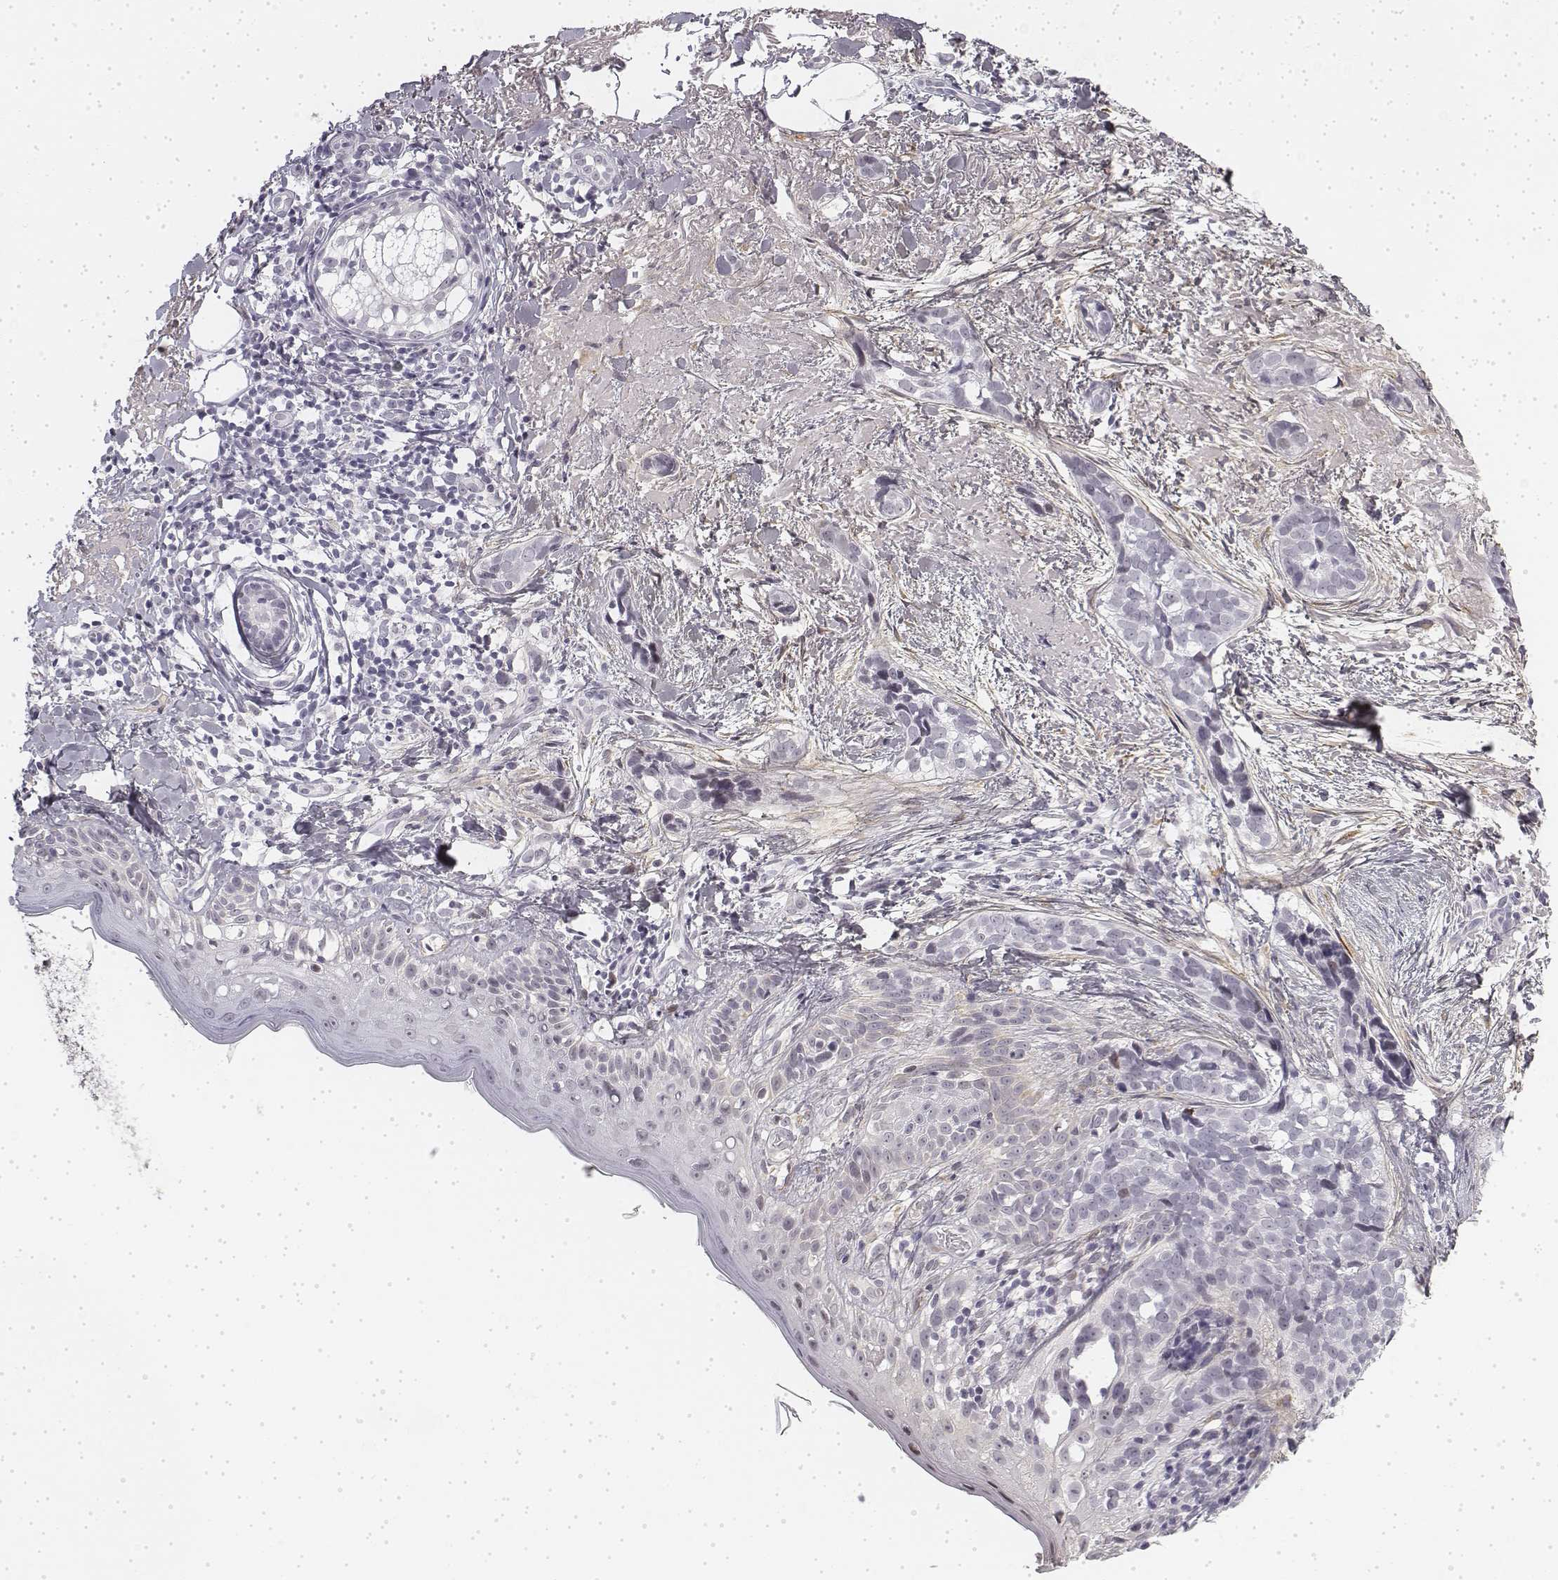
{"staining": {"intensity": "negative", "quantity": "none", "location": "none"}, "tissue": "skin cancer", "cell_type": "Tumor cells", "image_type": "cancer", "snomed": [{"axis": "morphology", "description": "Basal cell carcinoma"}, {"axis": "topography", "description": "Skin"}], "caption": "DAB (3,3'-diaminobenzidine) immunohistochemical staining of human basal cell carcinoma (skin) shows no significant expression in tumor cells. (Stains: DAB (3,3'-diaminobenzidine) immunohistochemistry with hematoxylin counter stain, Microscopy: brightfield microscopy at high magnification).", "gene": "KRT84", "patient": {"sex": "male", "age": 87}}